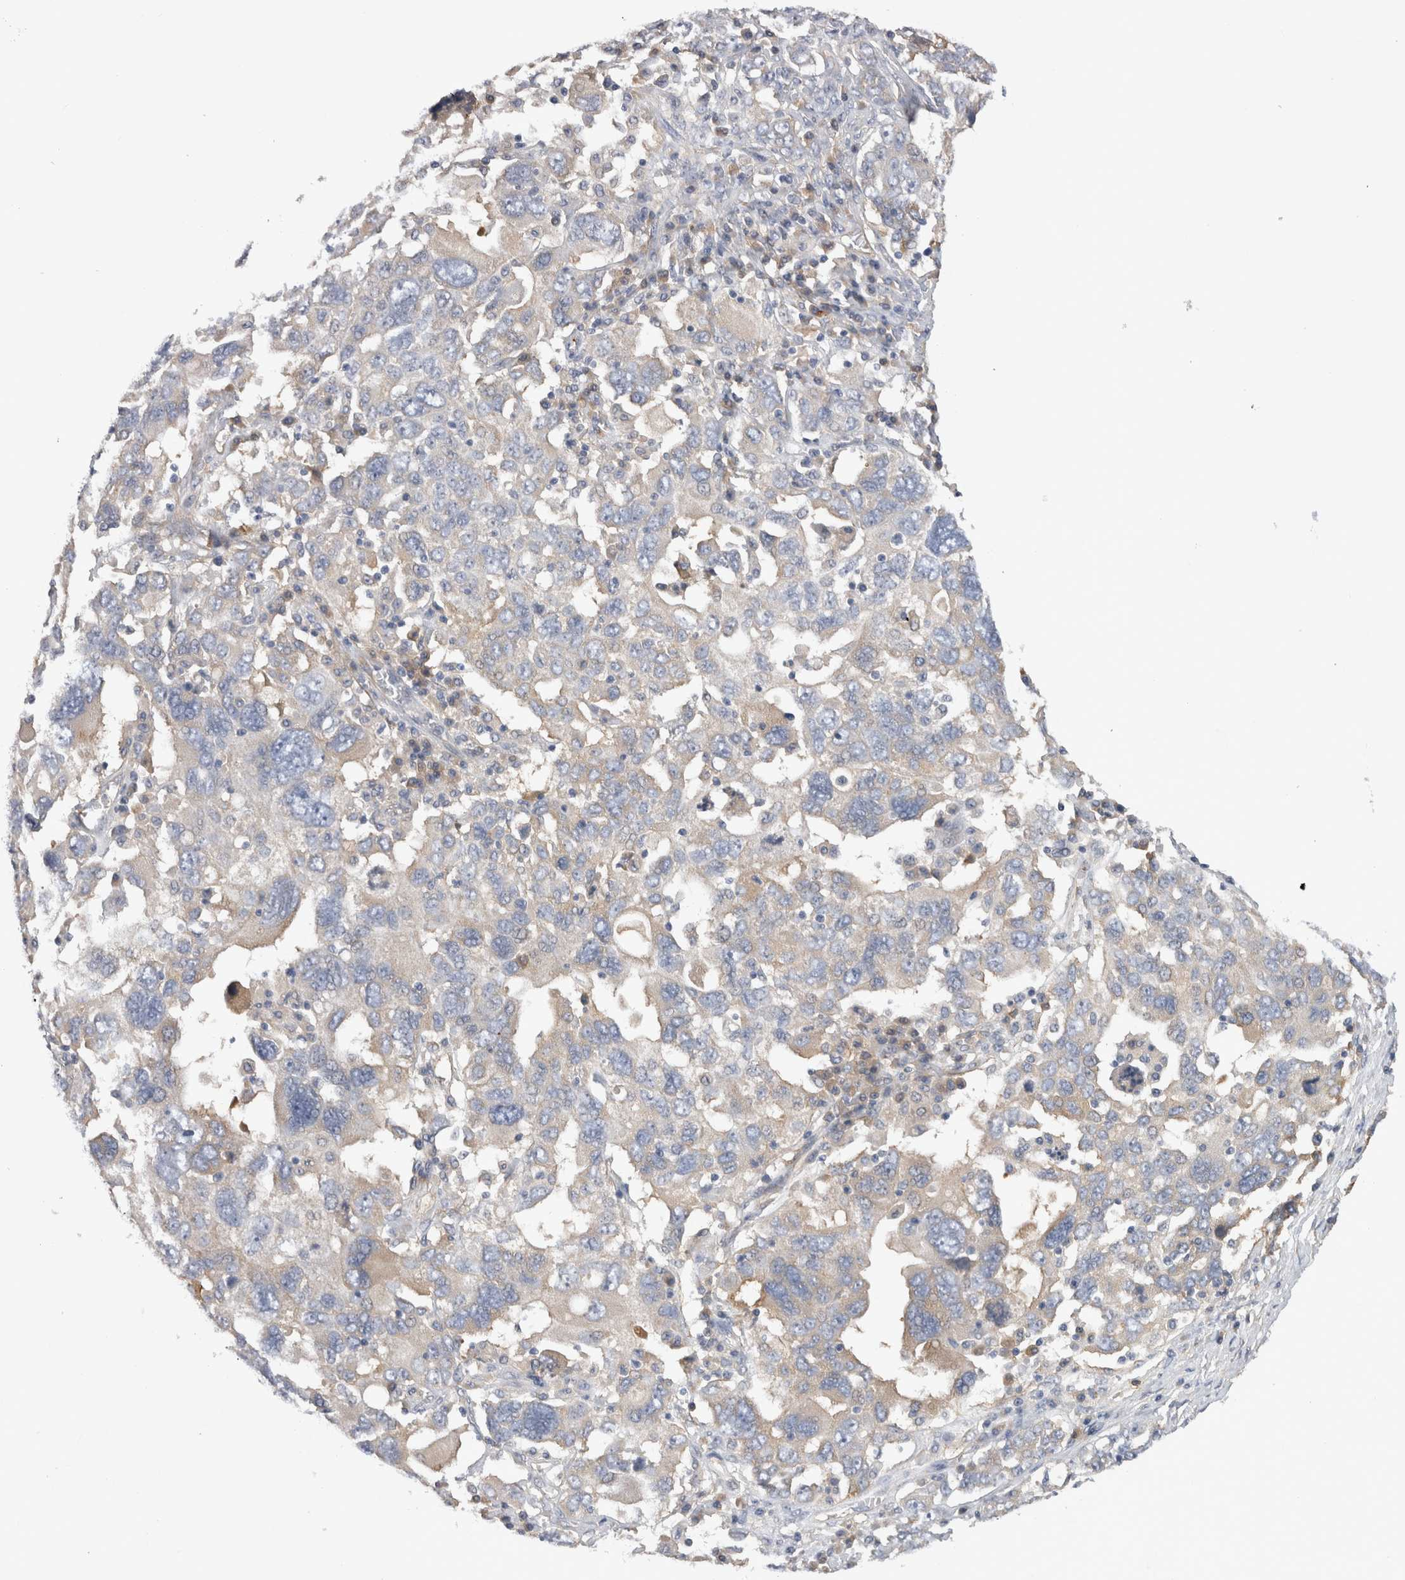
{"staining": {"intensity": "weak", "quantity": "<25%", "location": "cytoplasmic/membranous"}, "tissue": "ovarian cancer", "cell_type": "Tumor cells", "image_type": "cancer", "snomed": [{"axis": "morphology", "description": "Carcinoma, endometroid"}, {"axis": "topography", "description": "Ovary"}], "caption": "This is a micrograph of IHC staining of ovarian endometroid carcinoma, which shows no positivity in tumor cells. The staining is performed using DAB (3,3'-diaminobenzidine) brown chromogen with nuclei counter-stained in using hematoxylin.", "gene": "EPRS1", "patient": {"sex": "female", "age": 62}}